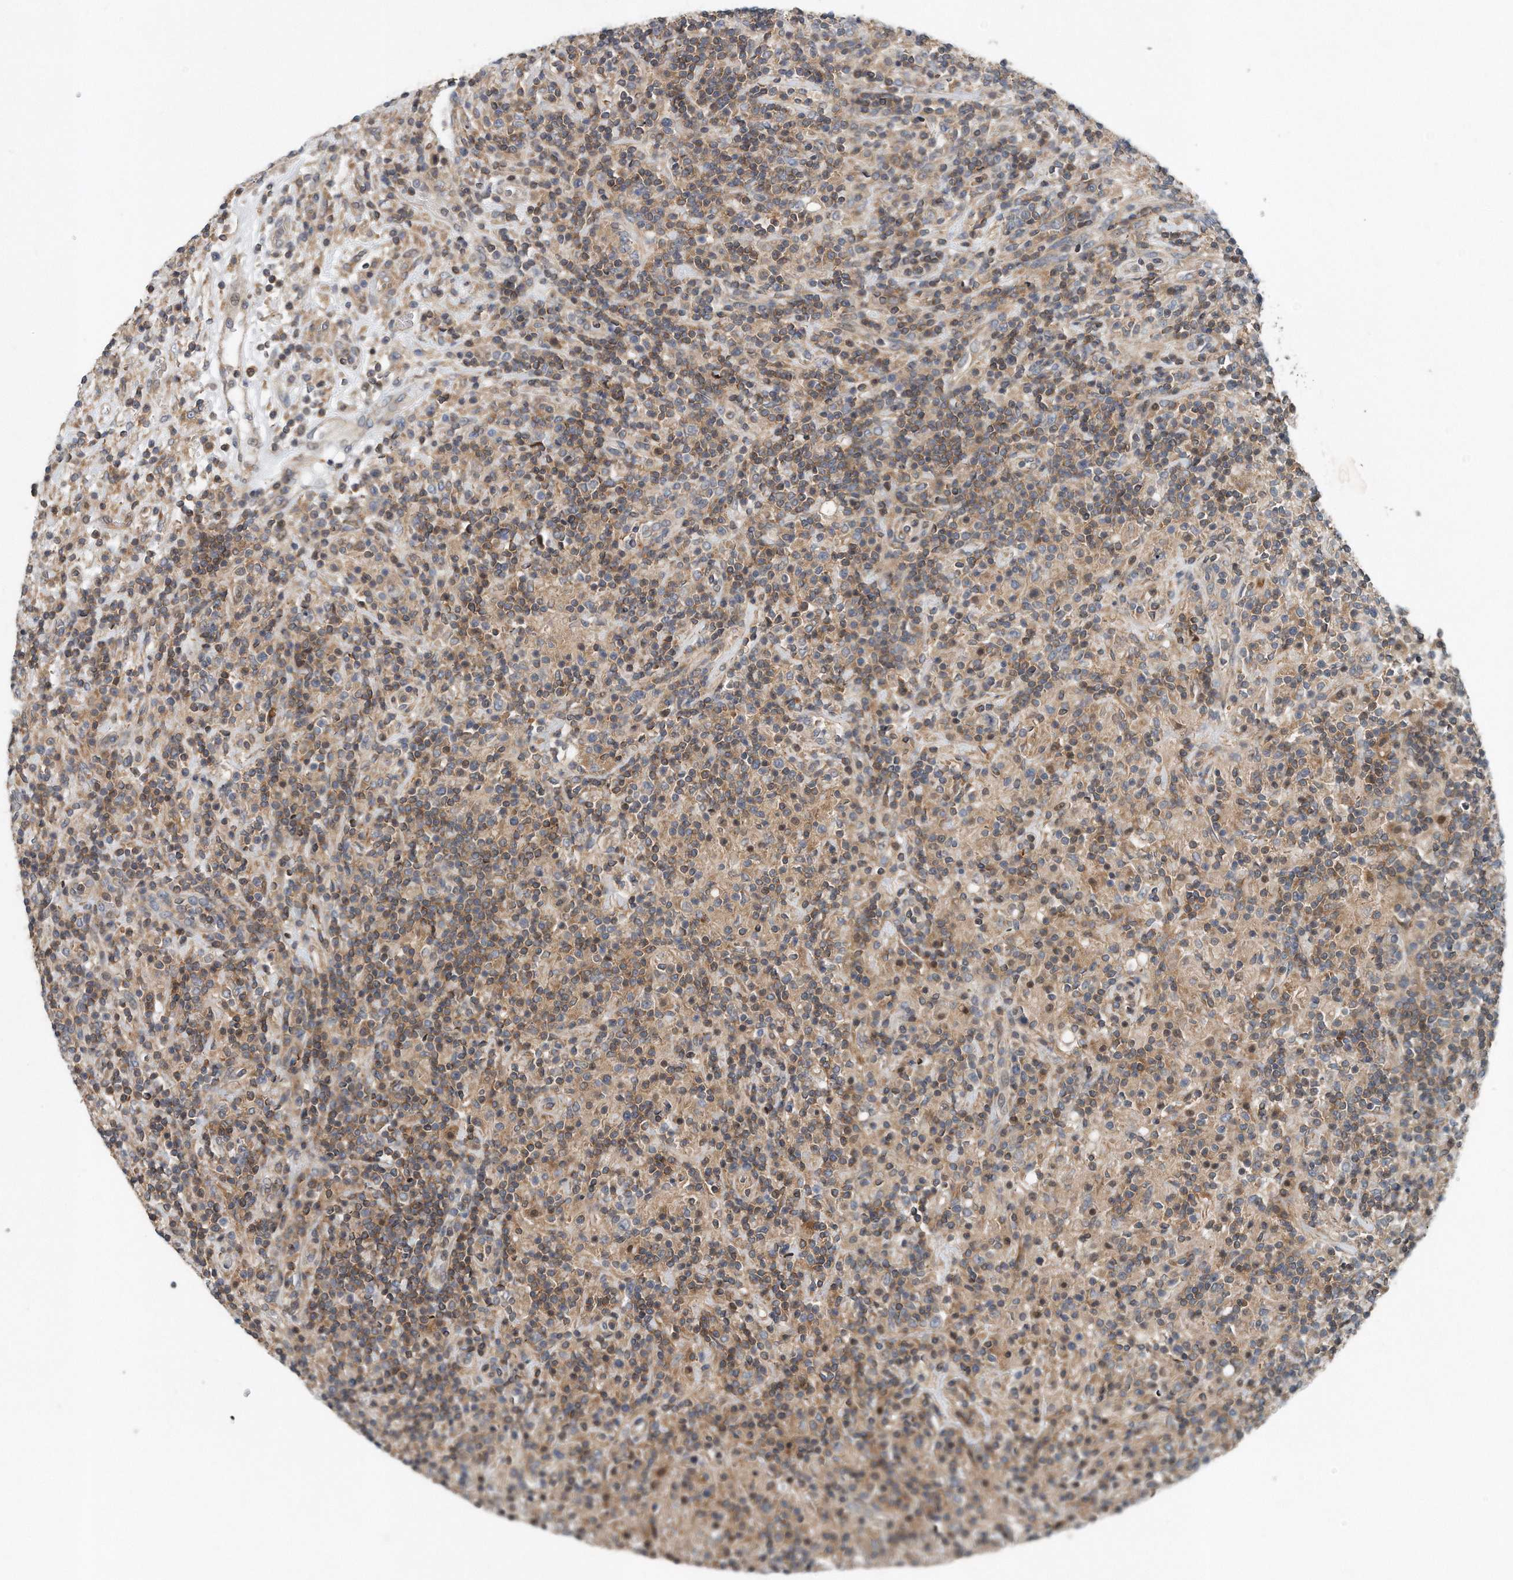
{"staining": {"intensity": "negative", "quantity": "none", "location": "none"}, "tissue": "lymphoma", "cell_type": "Tumor cells", "image_type": "cancer", "snomed": [{"axis": "morphology", "description": "Hodgkin's disease, NOS"}, {"axis": "topography", "description": "Lymph node"}], "caption": "An image of human lymphoma is negative for staining in tumor cells.", "gene": "PCDH8", "patient": {"sex": "male", "age": 70}}